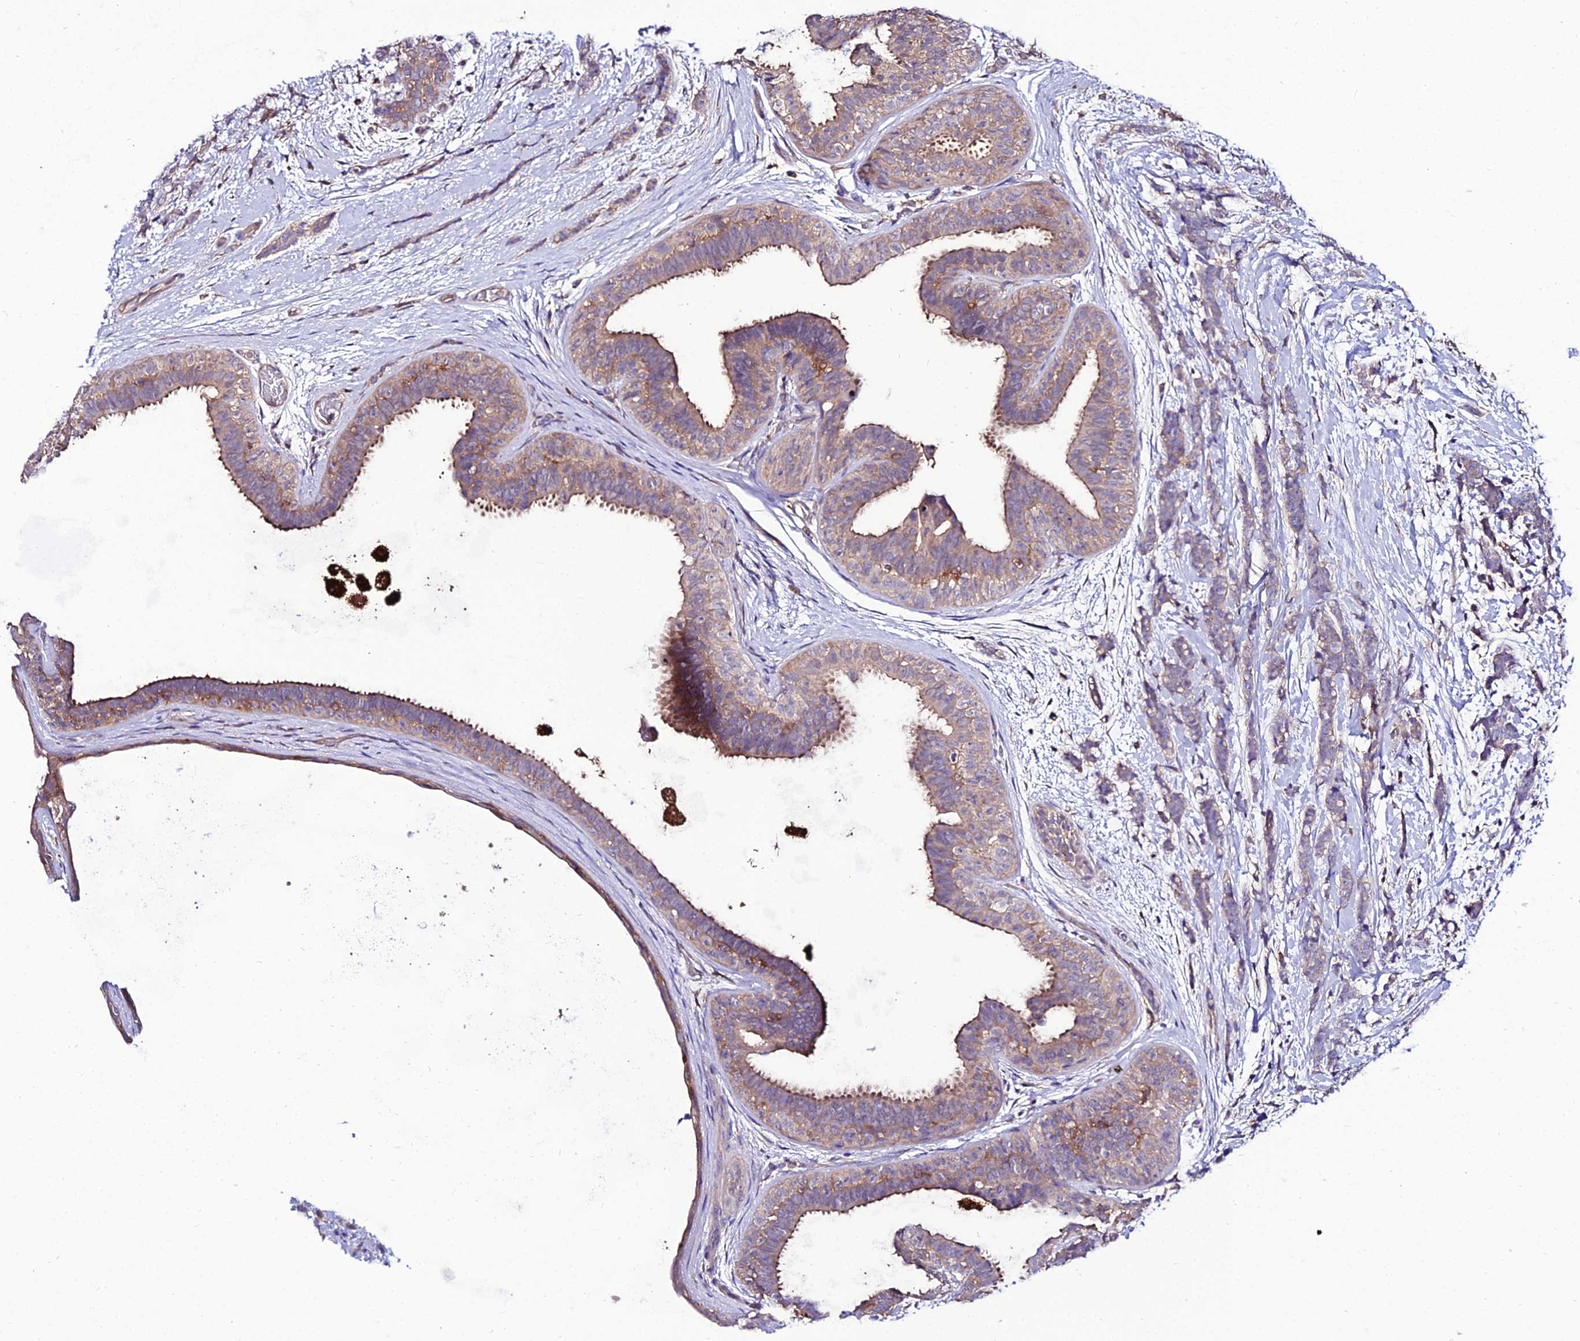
{"staining": {"intensity": "weak", "quantity": "<25%", "location": "cytoplasmic/membranous"}, "tissue": "breast cancer", "cell_type": "Tumor cells", "image_type": "cancer", "snomed": [{"axis": "morphology", "description": "Lobular carcinoma"}, {"axis": "topography", "description": "Breast"}], "caption": "A high-resolution photomicrograph shows immunohistochemistry staining of lobular carcinoma (breast), which exhibits no significant positivity in tumor cells.", "gene": "C2orf69", "patient": {"sex": "female", "age": 58}}